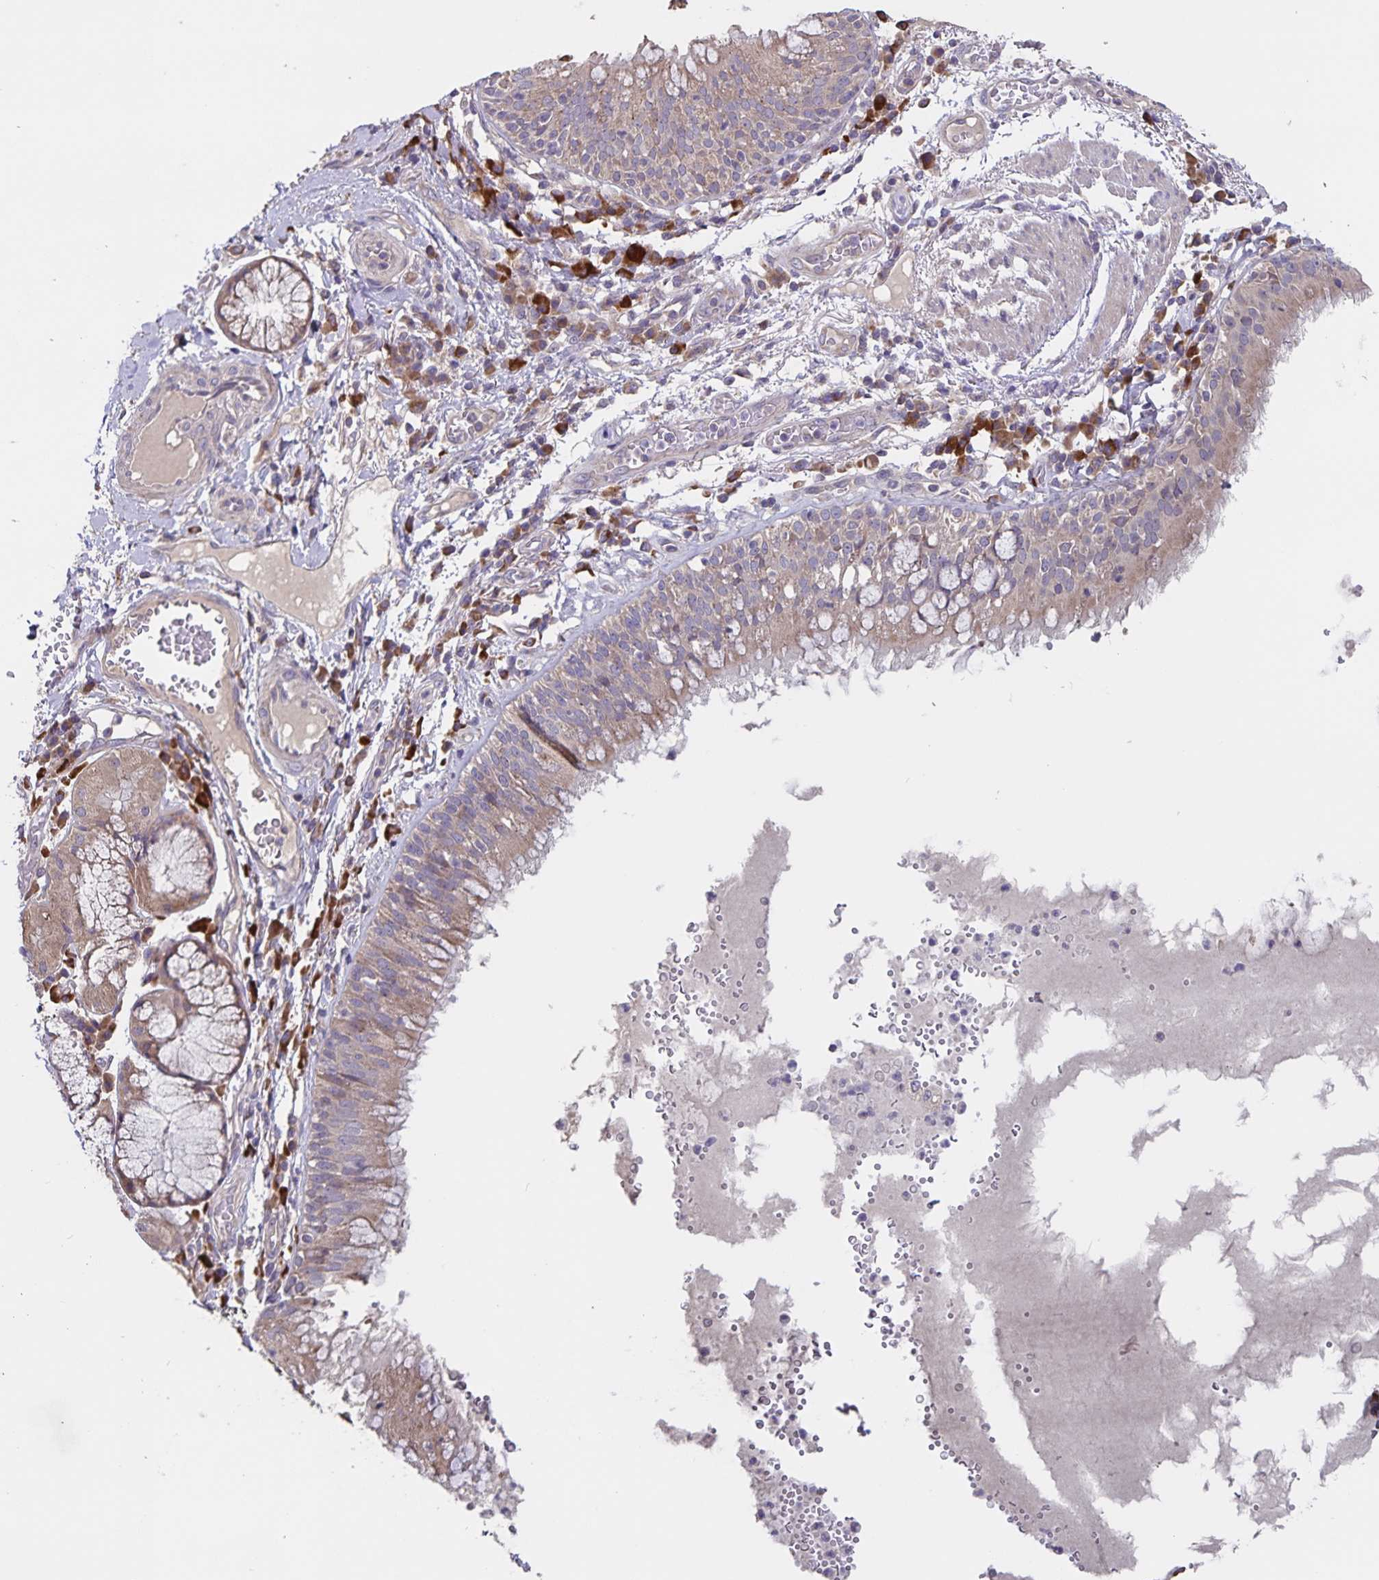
{"staining": {"intensity": "weak", "quantity": "<25%", "location": "cytoplasmic/membranous"}, "tissue": "bronchus", "cell_type": "Respiratory epithelial cells", "image_type": "normal", "snomed": [{"axis": "morphology", "description": "Normal tissue, NOS"}, {"axis": "topography", "description": "Cartilage tissue"}, {"axis": "topography", "description": "Bronchus"}], "caption": "IHC histopathology image of normal bronchus: human bronchus stained with DAB reveals no significant protein expression in respiratory epithelial cells. (DAB (3,3'-diaminobenzidine) immunohistochemistry with hematoxylin counter stain).", "gene": "FBXL16", "patient": {"sex": "male", "age": 56}}